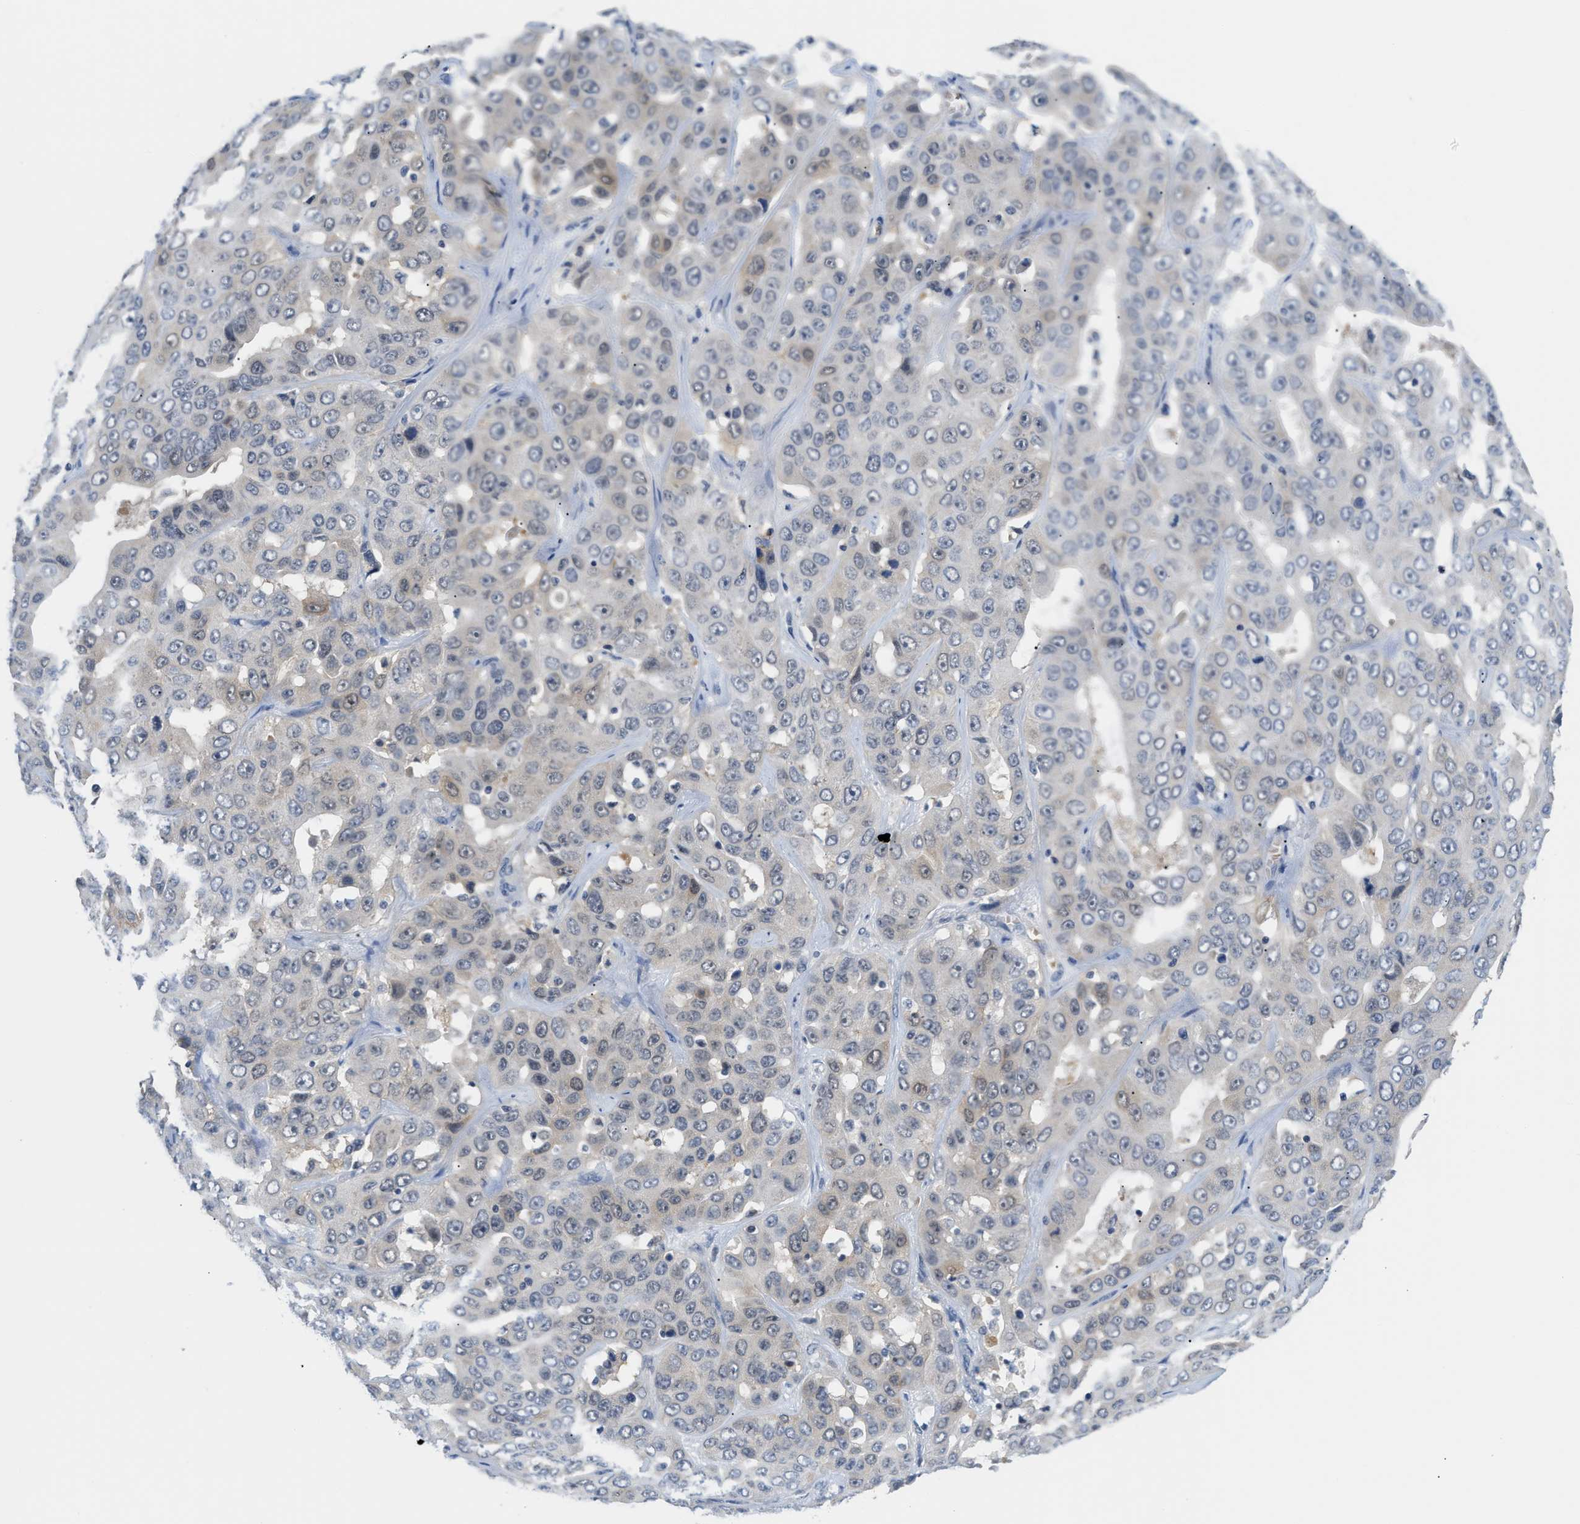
{"staining": {"intensity": "moderate", "quantity": "<25%", "location": "cytoplasmic/membranous"}, "tissue": "liver cancer", "cell_type": "Tumor cells", "image_type": "cancer", "snomed": [{"axis": "morphology", "description": "Cholangiocarcinoma"}, {"axis": "topography", "description": "Liver"}], "caption": "Human cholangiocarcinoma (liver) stained with a brown dye demonstrates moderate cytoplasmic/membranous positive positivity in about <25% of tumor cells.", "gene": "PSAT1", "patient": {"sex": "female", "age": 52}}